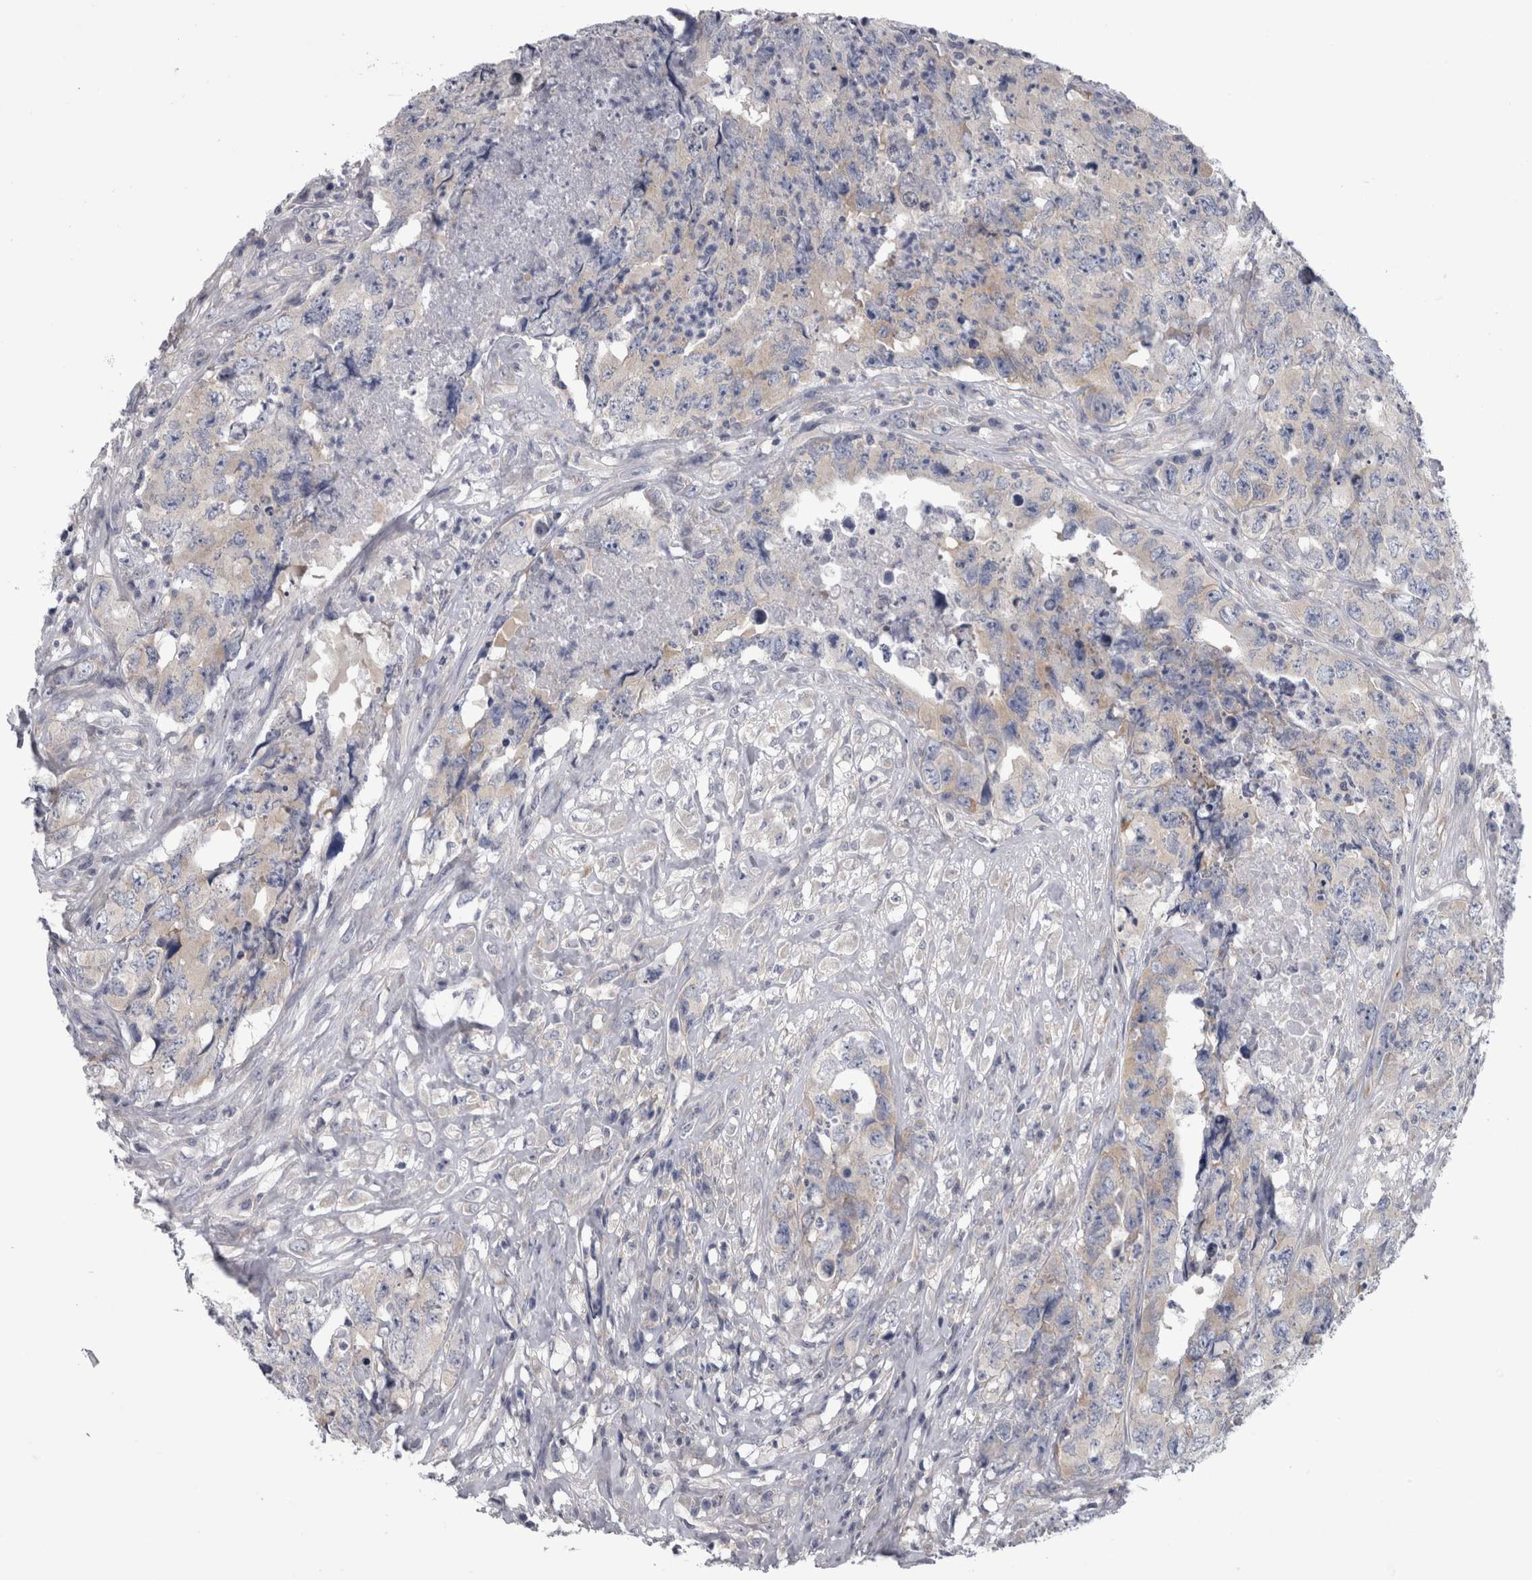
{"staining": {"intensity": "negative", "quantity": "none", "location": "none"}, "tissue": "testis cancer", "cell_type": "Tumor cells", "image_type": "cancer", "snomed": [{"axis": "morphology", "description": "Carcinoma, Embryonal, NOS"}, {"axis": "topography", "description": "Testis"}], "caption": "The micrograph reveals no staining of tumor cells in testis cancer. Brightfield microscopy of IHC stained with DAB (3,3'-diaminobenzidine) (brown) and hematoxylin (blue), captured at high magnification.", "gene": "PRRC2C", "patient": {"sex": "male", "age": 32}}